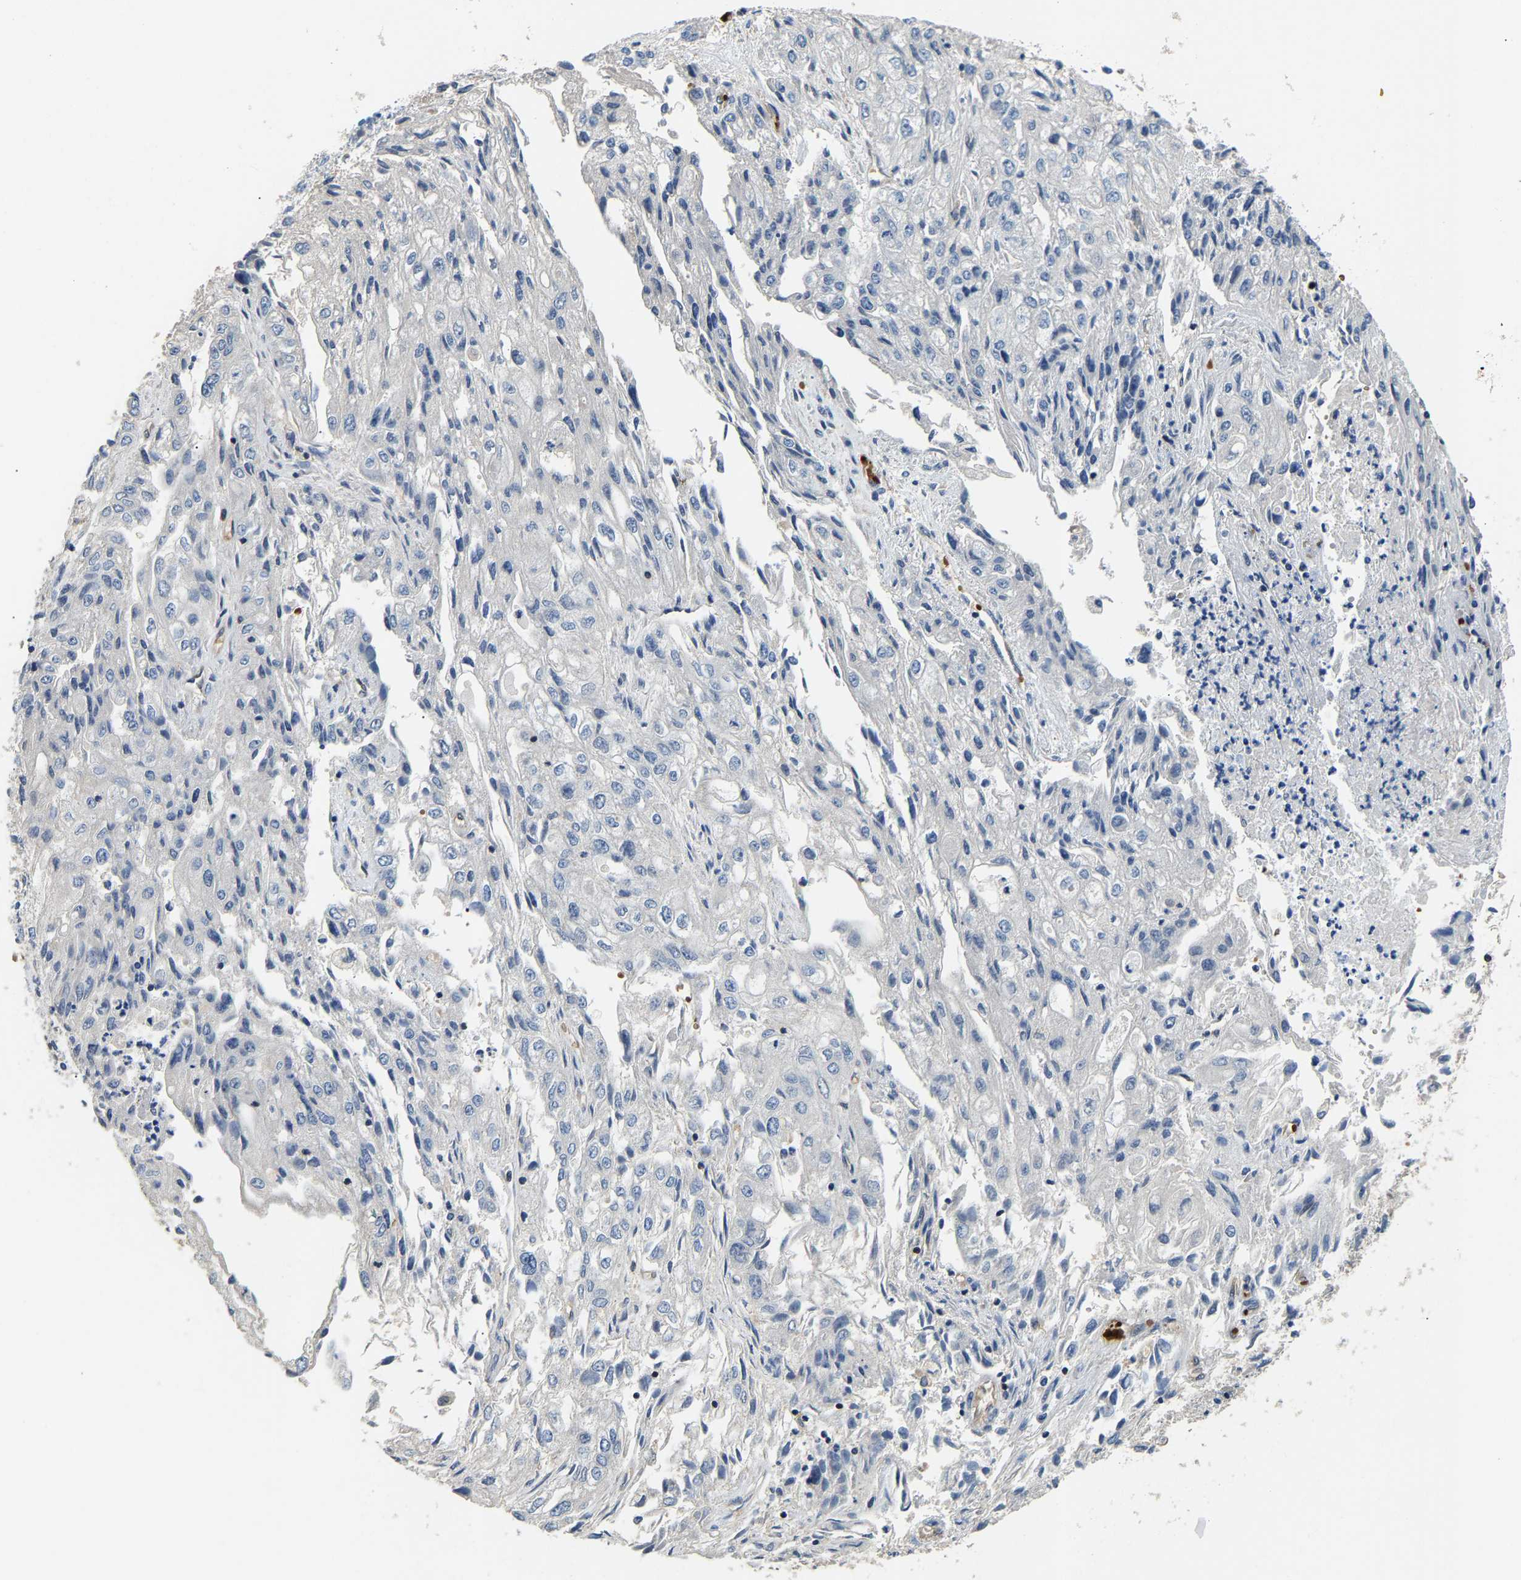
{"staining": {"intensity": "negative", "quantity": "none", "location": "none"}, "tissue": "endometrial cancer", "cell_type": "Tumor cells", "image_type": "cancer", "snomed": [{"axis": "morphology", "description": "Adenocarcinoma, NOS"}, {"axis": "topography", "description": "Endometrium"}], "caption": "Immunohistochemistry (IHC) photomicrograph of human endometrial adenocarcinoma stained for a protein (brown), which displays no staining in tumor cells. The staining was performed using DAB to visualize the protein expression in brown, while the nuclei were stained in blue with hematoxylin (Magnification: 20x).", "gene": "GIMAP7", "patient": {"sex": "female", "age": 49}}